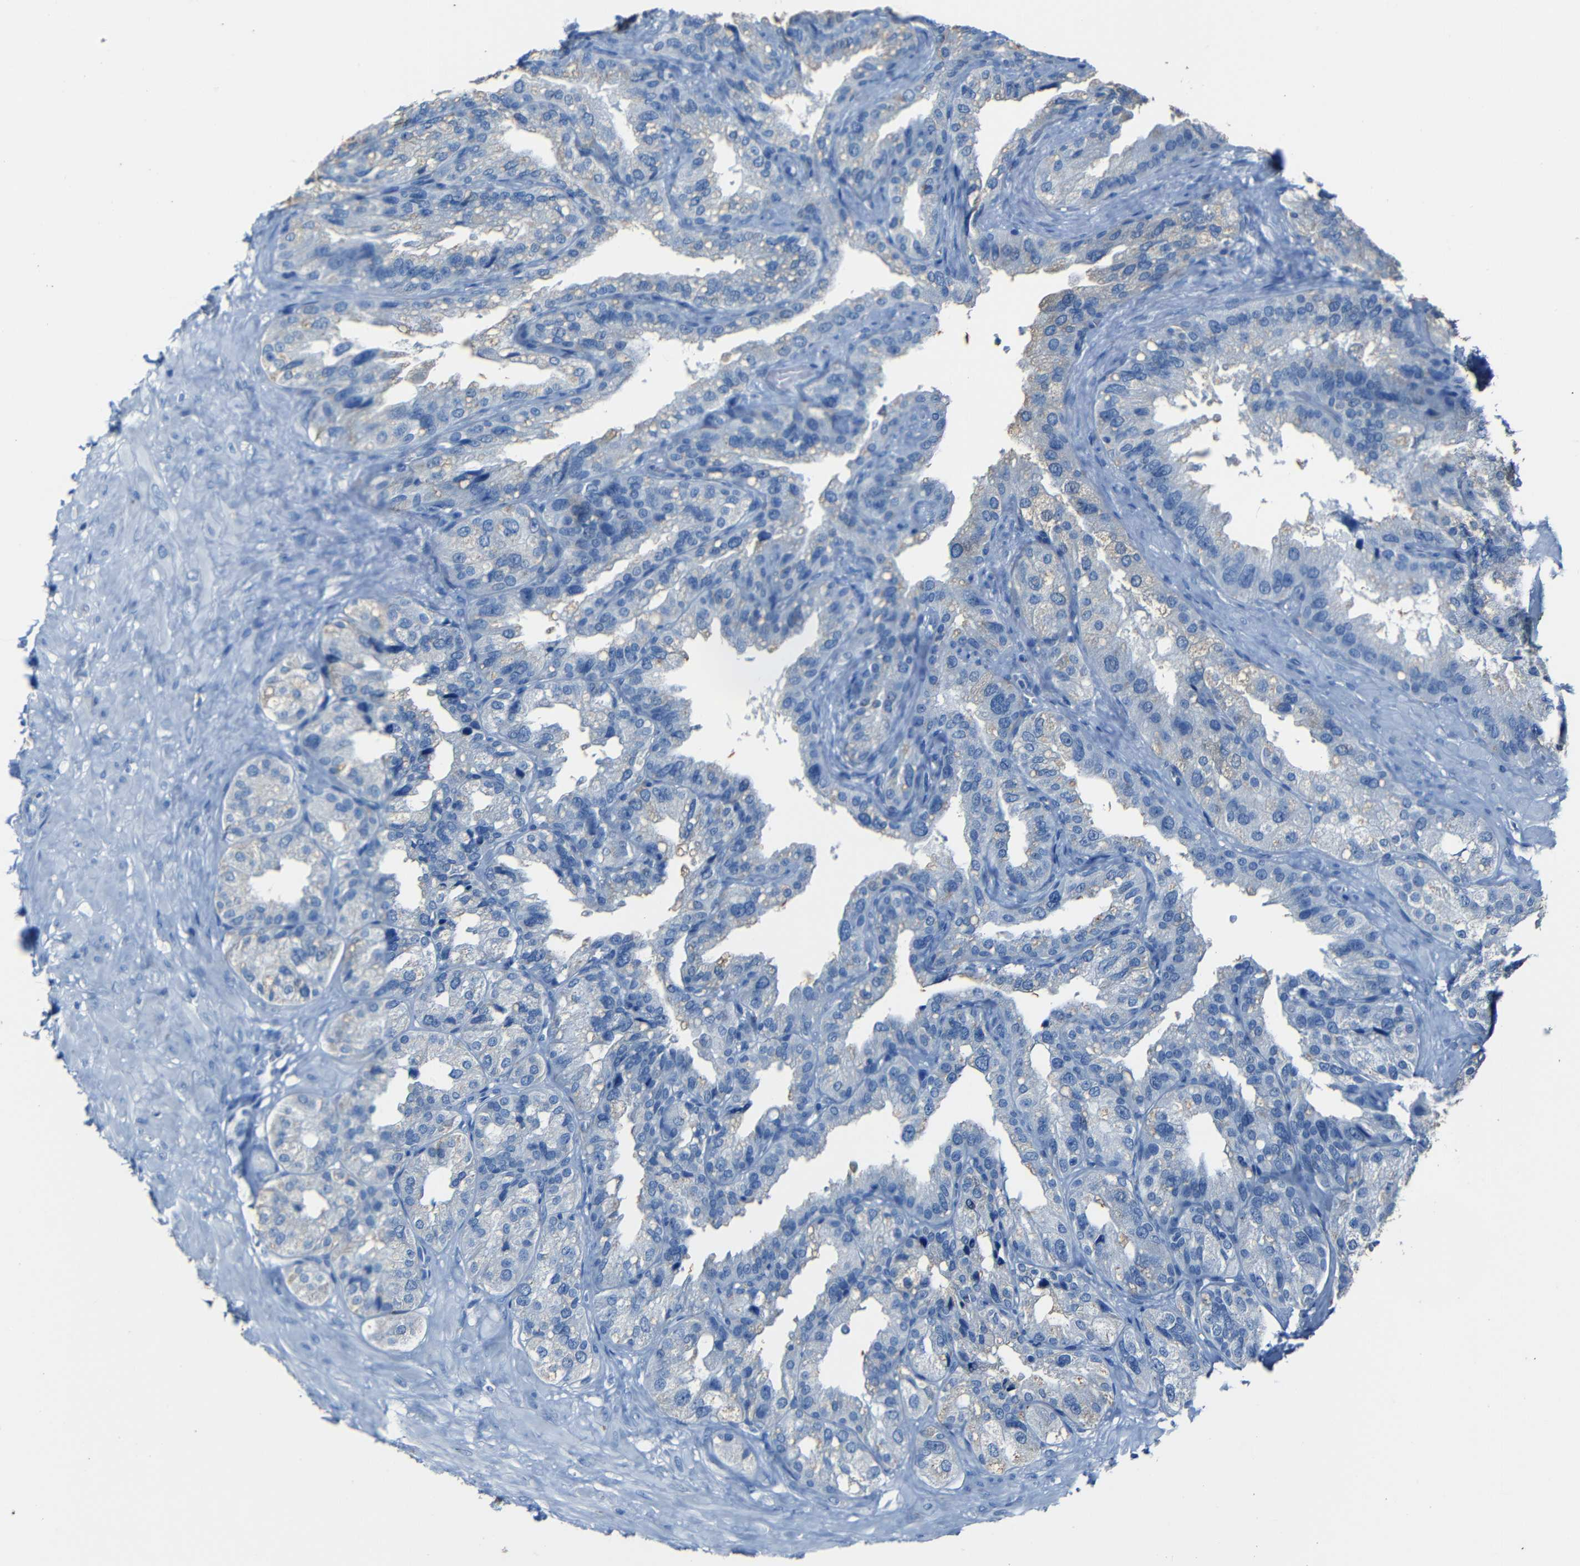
{"staining": {"intensity": "negative", "quantity": "none", "location": "none"}, "tissue": "seminal vesicle", "cell_type": "Glandular cells", "image_type": "normal", "snomed": [{"axis": "morphology", "description": "Normal tissue, NOS"}, {"axis": "topography", "description": "Seminal veicle"}], "caption": "Normal seminal vesicle was stained to show a protein in brown. There is no significant positivity in glandular cells.", "gene": "CLDN11", "patient": {"sex": "male", "age": 68}}